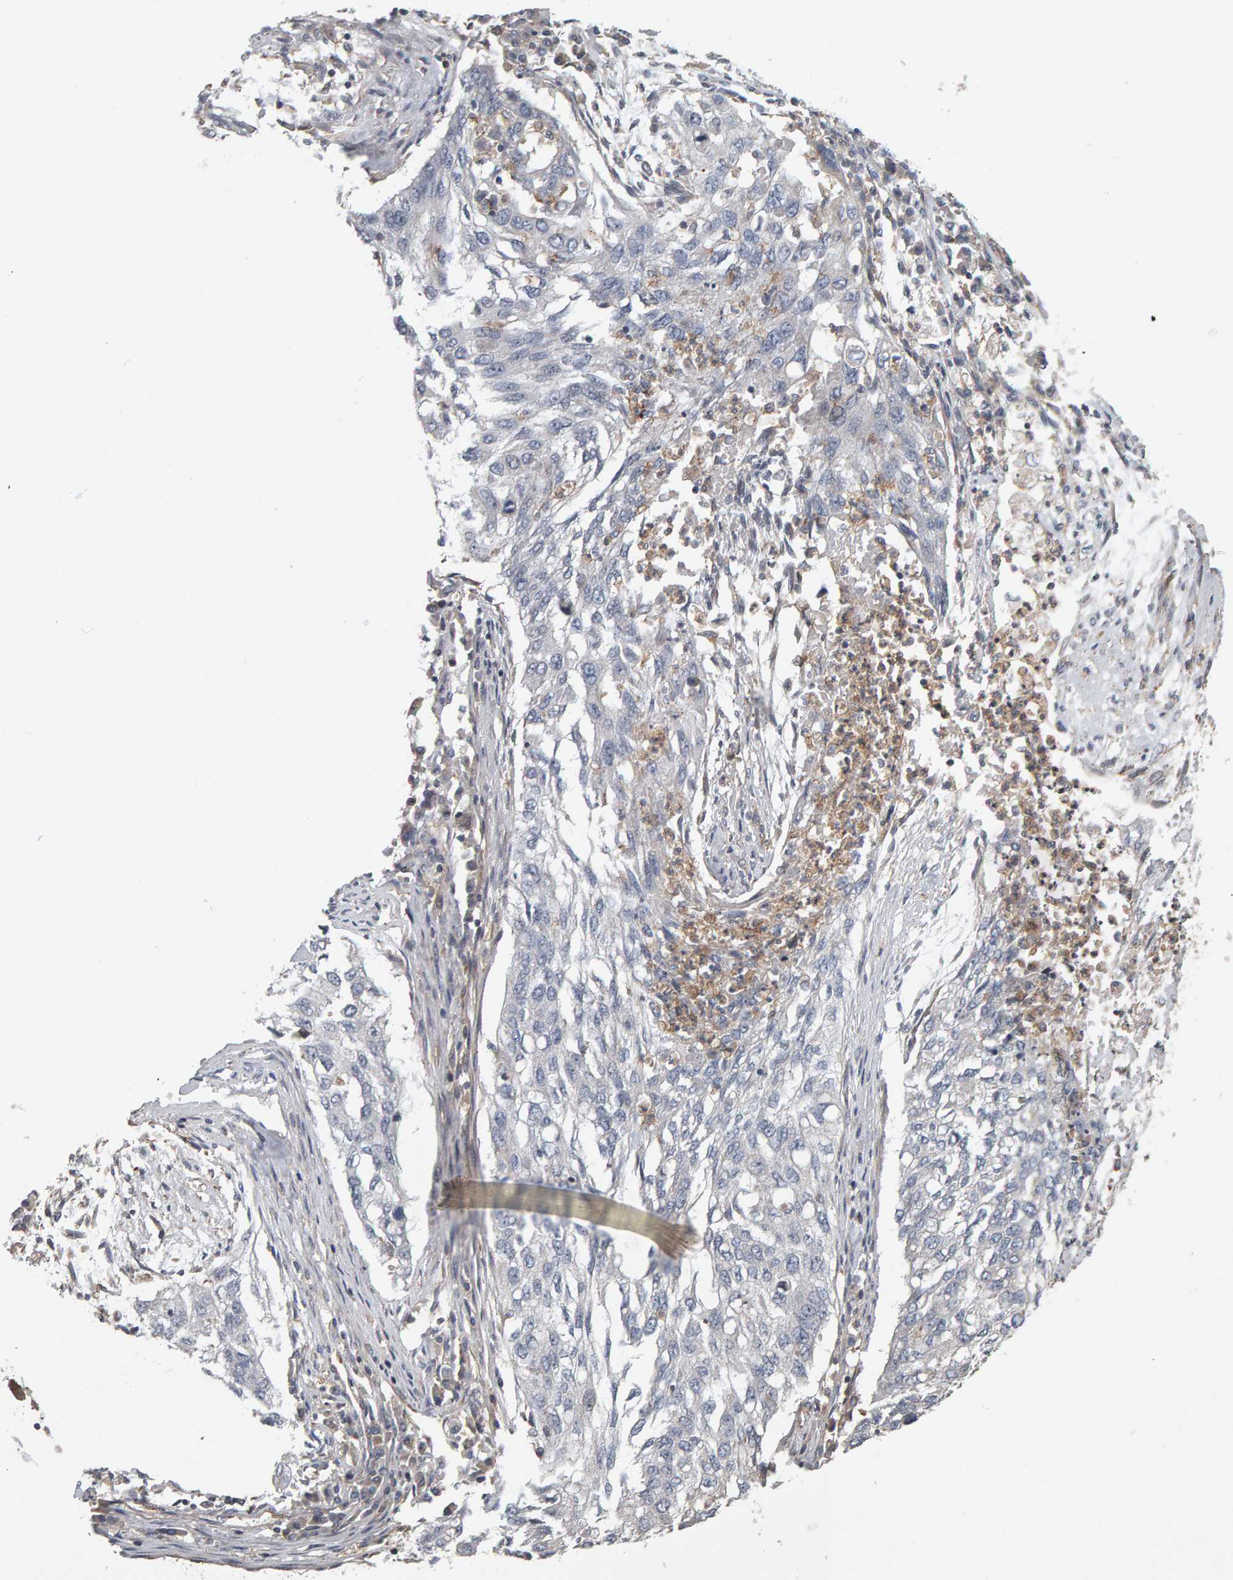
{"staining": {"intensity": "negative", "quantity": "none", "location": "none"}, "tissue": "lung cancer", "cell_type": "Tumor cells", "image_type": "cancer", "snomed": [{"axis": "morphology", "description": "Squamous cell carcinoma, NOS"}, {"axis": "topography", "description": "Lung"}], "caption": "Tumor cells show no significant expression in lung cancer (squamous cell carcinoma).", "gene": "C9orf72", "patient": {"sex": "female", "age": 63}}